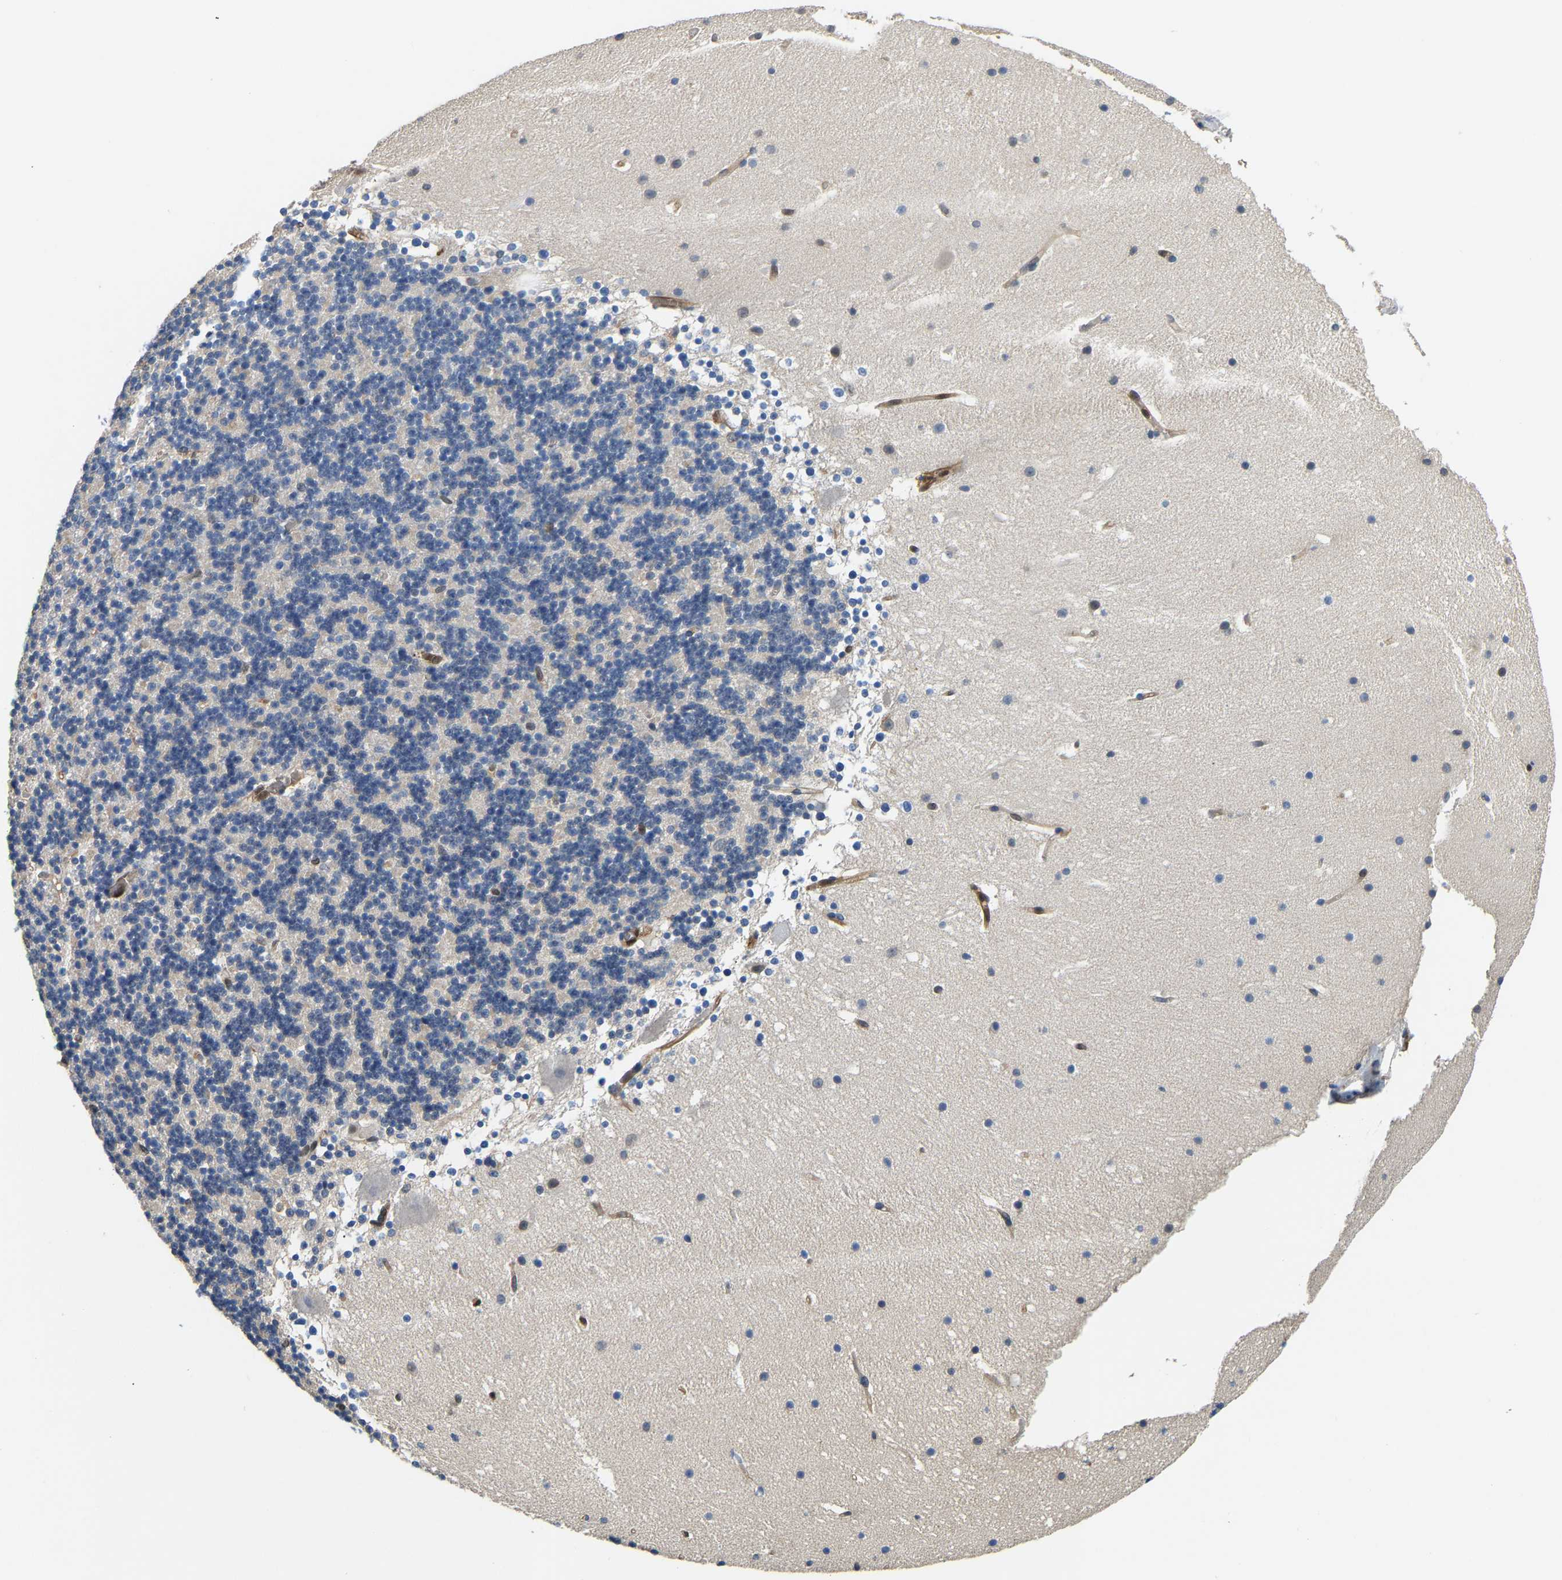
{"staining": {"intensity": "negative", "quantity": "none", "location": "none"}, "tissue": "cerebellum", "cell_type": "Cells in granular layer", "image_type": "normal", "snomed": [{"axis": "morphology", "description": "Normal tissue, NOS"}, {"axis": "topography", "description": "Cerebellum"}], "caption": "High power microscopy histopathology image of an immunohistochemistry (IHC) histopathology image of normal cerebellum, revealing no significant expression in cells in granular layer. (Brightfield microscopy of DAB (3,3'-diaminobenzidine) immunohistochemistry at high magnification).", "gene": "GIMAP7", "patient": {"sex": "male", "age": 45}}